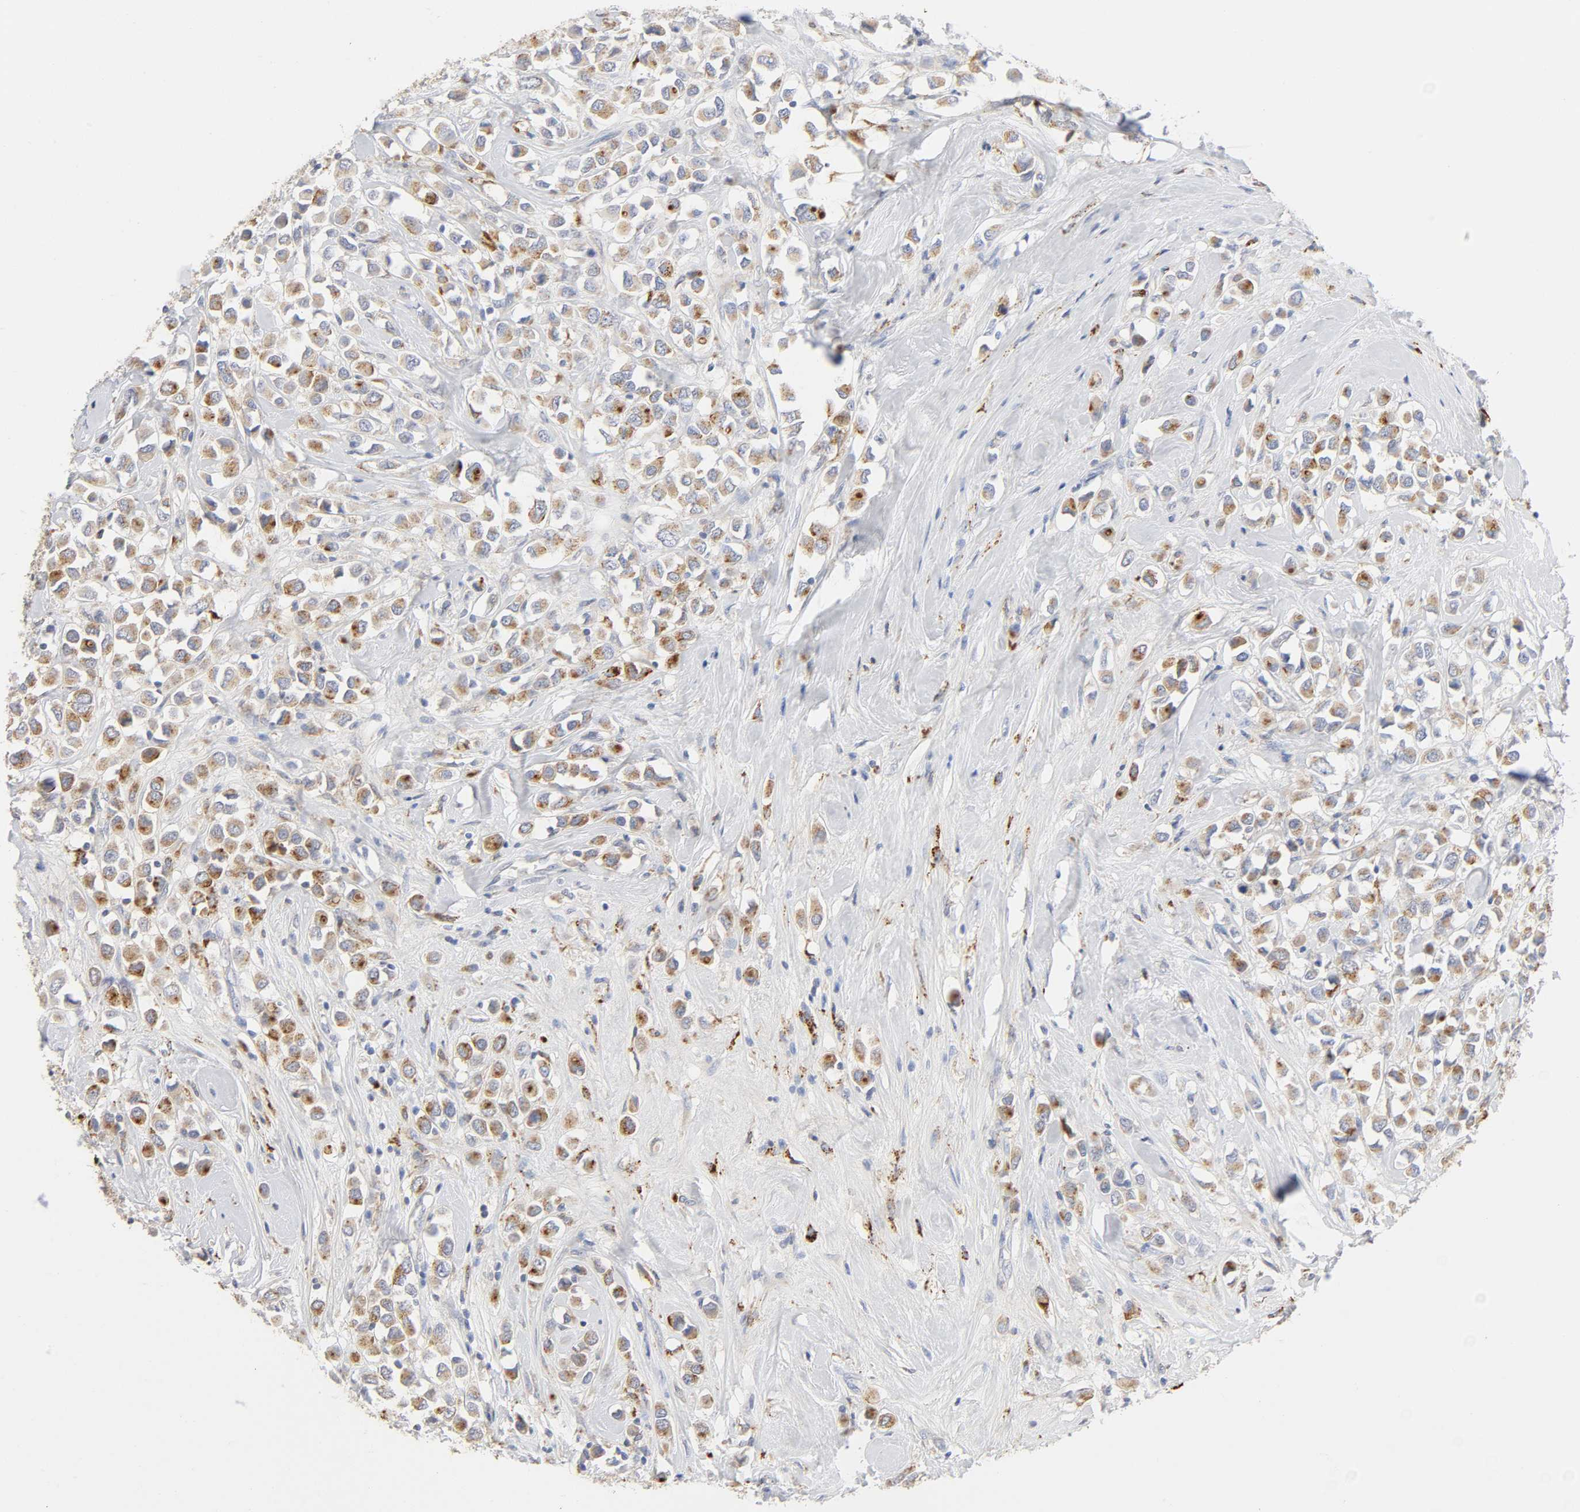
{"staining": {"intensity": "moderate", "quantity": ">75%", "location": "cytoplasmic/membranous"}, "tissue": "breast cancer", "cell_type": "Tumor cells", "image_type": "cancer", "snomed": [{"axis": "morphology", "description": "Duct carcinoma"}, {"axis": "topography", "description": "Breast"}], "caption": "A photomicrograph of human breast cancer stained for a protein exhibits moderate cytoplasmic/membranous brown staining in tumor cells.", "gene": "MAGEB17", "patient": {"sex": "female", "age": 61}}